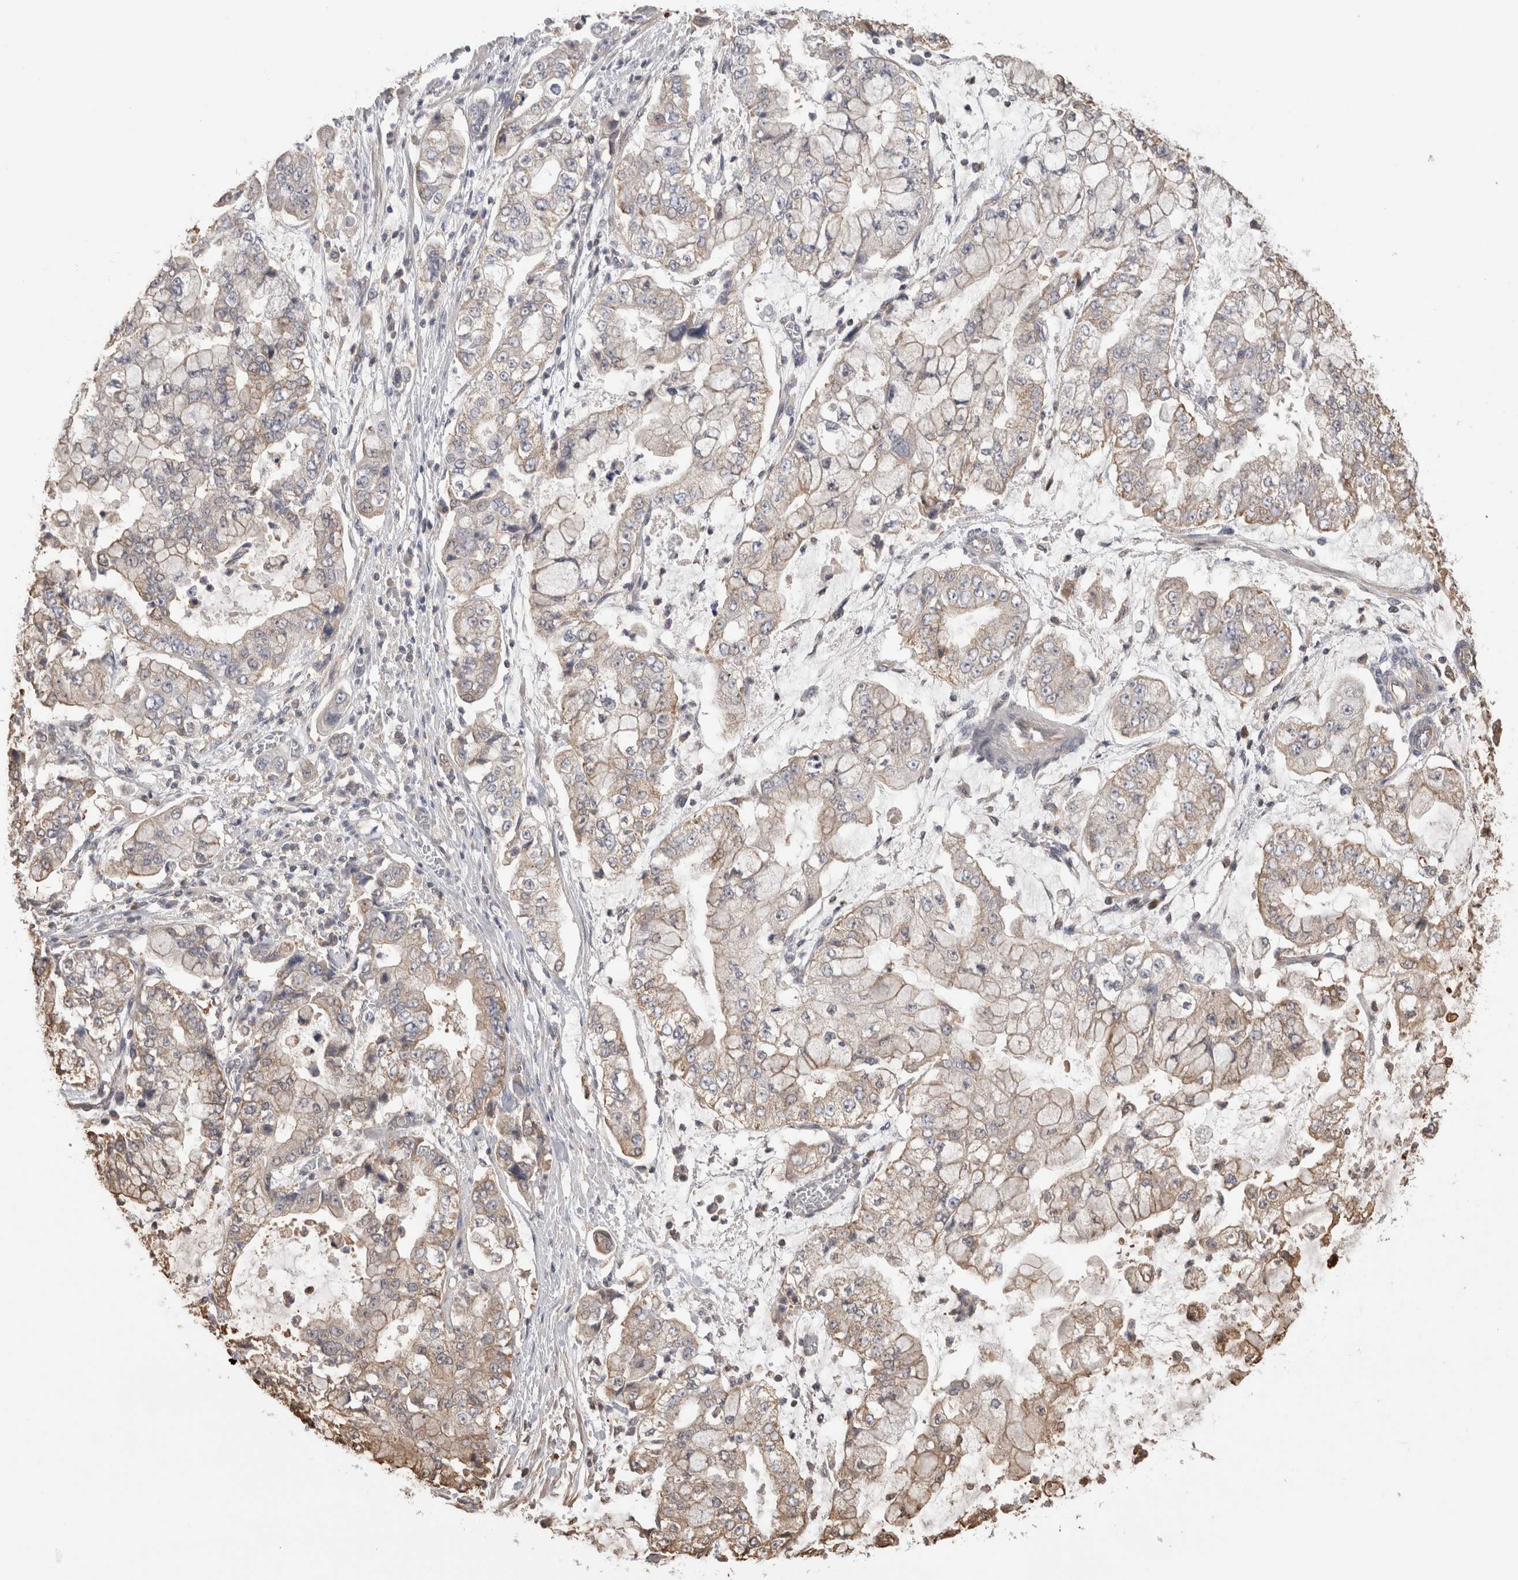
{"staining": {"intensity": "weak", "quantity": "<25%", "location": "cytoplasmic/membranous"}, "tissue": "stomach cancer", "cell_type": "Tumor cells", "image_type": "cancer", "snomed": [{"axis": "morphology", "description": "Adenocarcinoma, NOS"}, {"axis": "topography", "description": "Stomach"}], "caption": "DAB immunohistochemical staining of human stomach adenocarcinoma exhibits no significant expression in tumor cells.", "gene": "IMMP2L", "patient": {"sex": "male", "age": 76}}